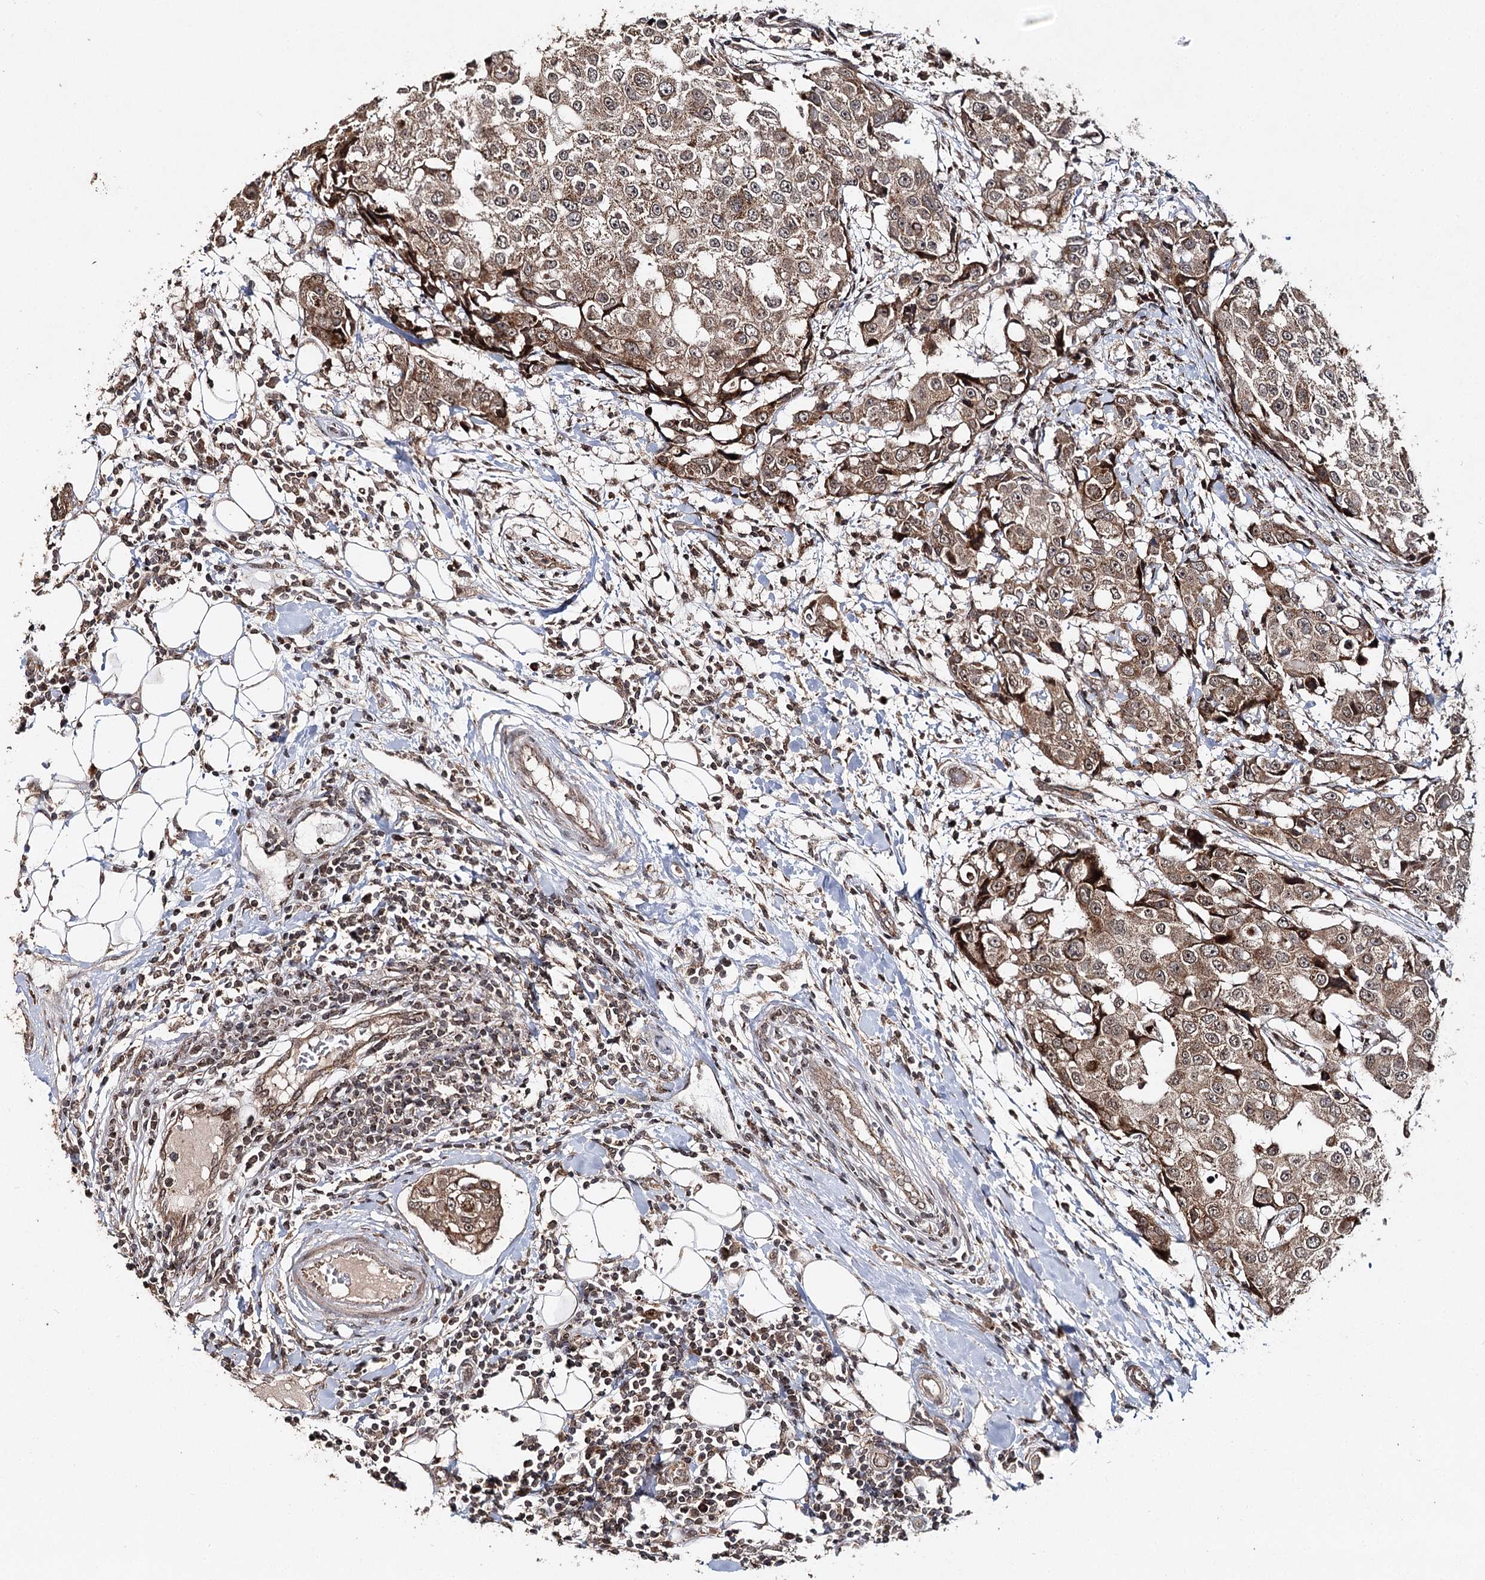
{"staining": {"intensity": "moderate", "quantity": ">75%", "location": "cytoplasmic/membranous"}, "tissue": "breast cancer", "cell_type": "Tumor cells", "image_type": "cancer", "snomed": [{"axis": "morphology", "description": "Duct carcinoma"}, {"axis": "topography", "description": "Breast"}], "caption": "Immunohistochemistry (IHC) of human breast cancer (infiltrating ductal carcinoma) exhibits medium levels of moderate cytoplasmic/membranous expression in approximately >75% of tumor cells.", "gene": "ZNRF3", "patient": {"sex": "female", "age": 27}}